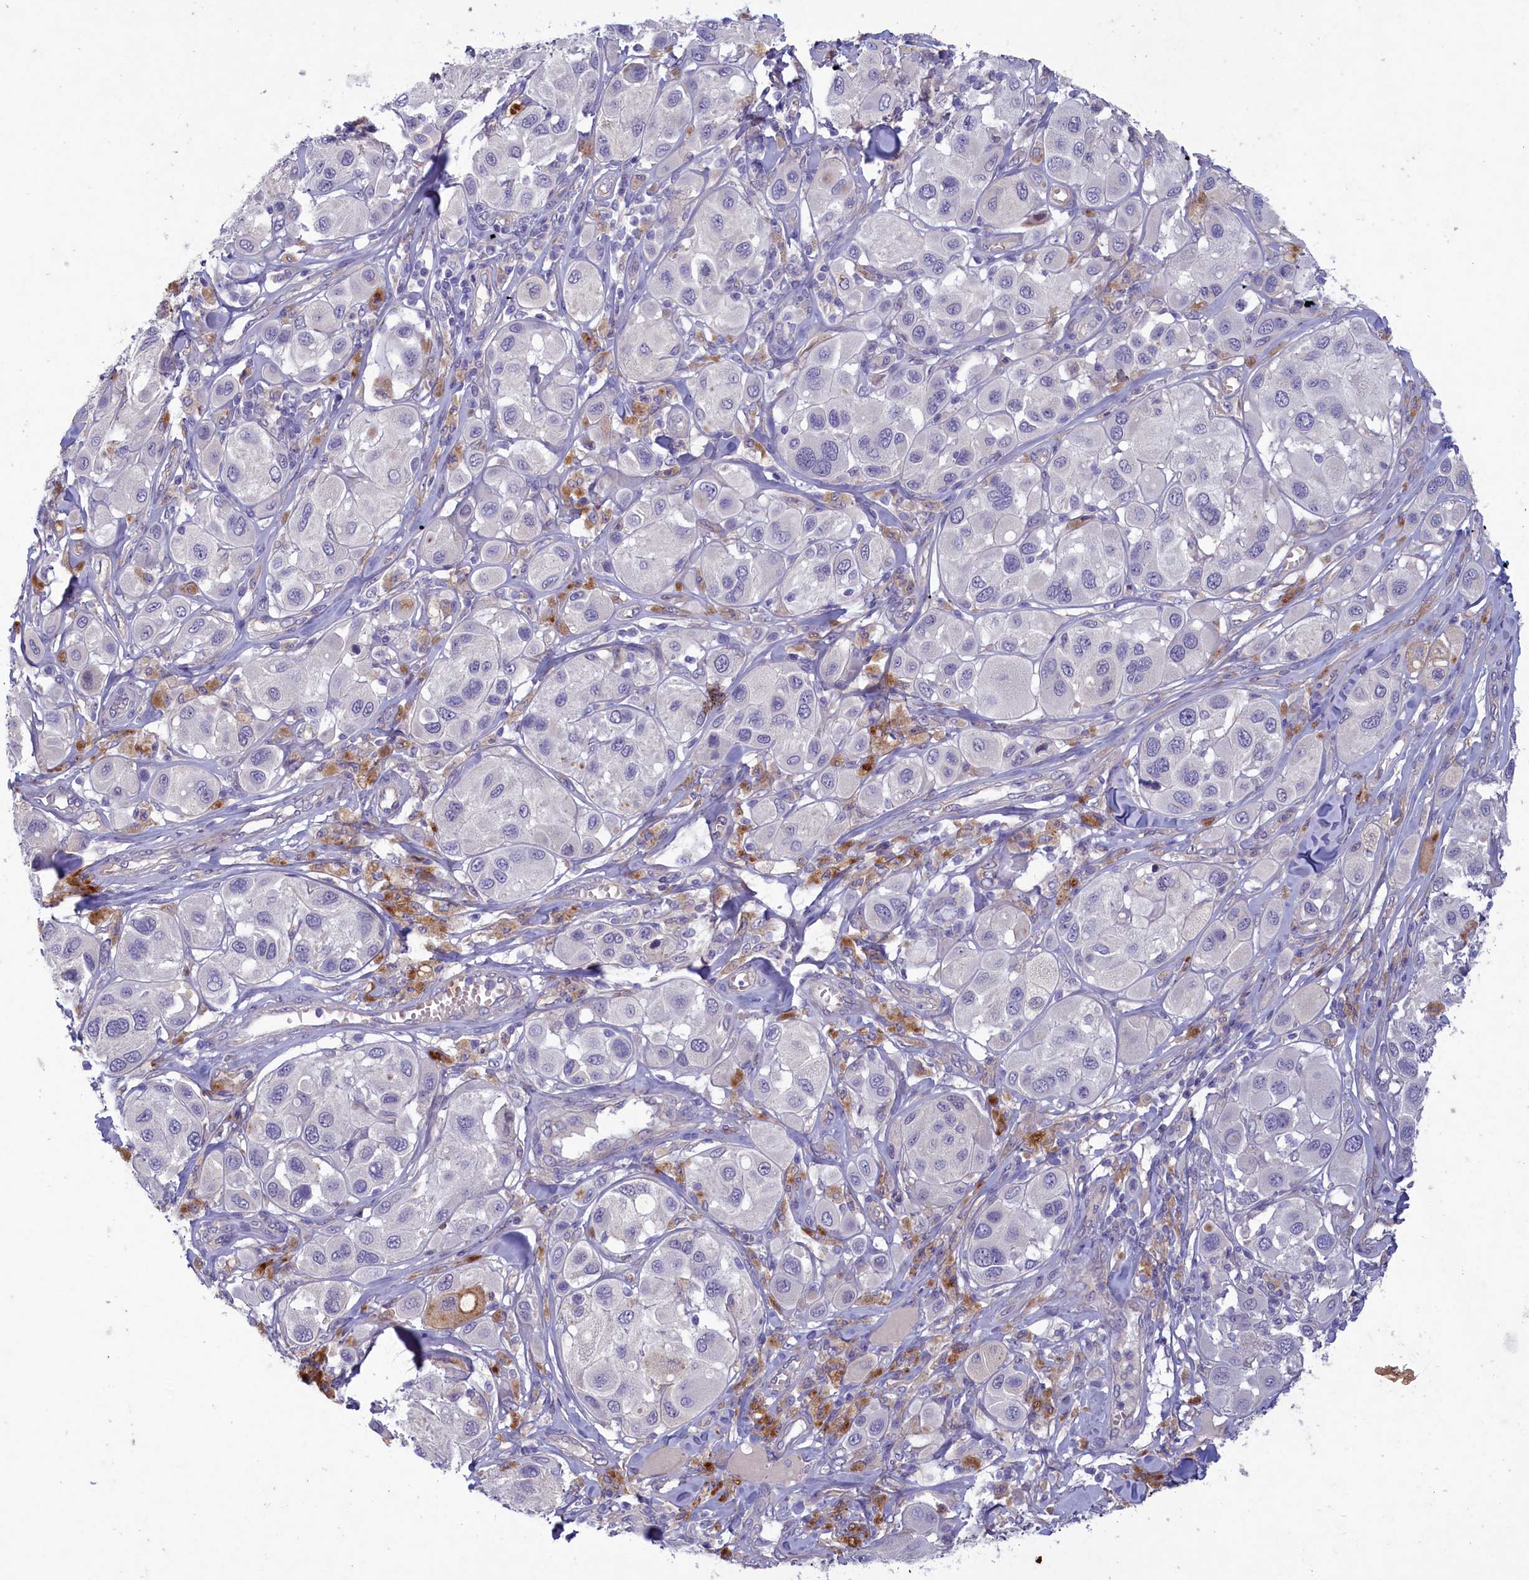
{"staining": {"intensity": "negative", "quantity": "none", "location": "none"}, "tissue": "melanoma", "cell_type": "Tumor cells", "image_type": "cancer", "snomed": [{"axis": "morphology", "description": "Malignant melanoma, Metastatic site"}, {"axis": "topography", "description": "Skin"}], "caption": "High magnification brightfield microscopy of malignant melanoma (metastatic site) stained with DAB (3,3'-diaminobenzidine) (brown) and counterstained with hematoxylin (blue): tumor cells show no significant staining.", "gene": "PLEKHG6", "patient": {"sex": "male", "age": 41}}